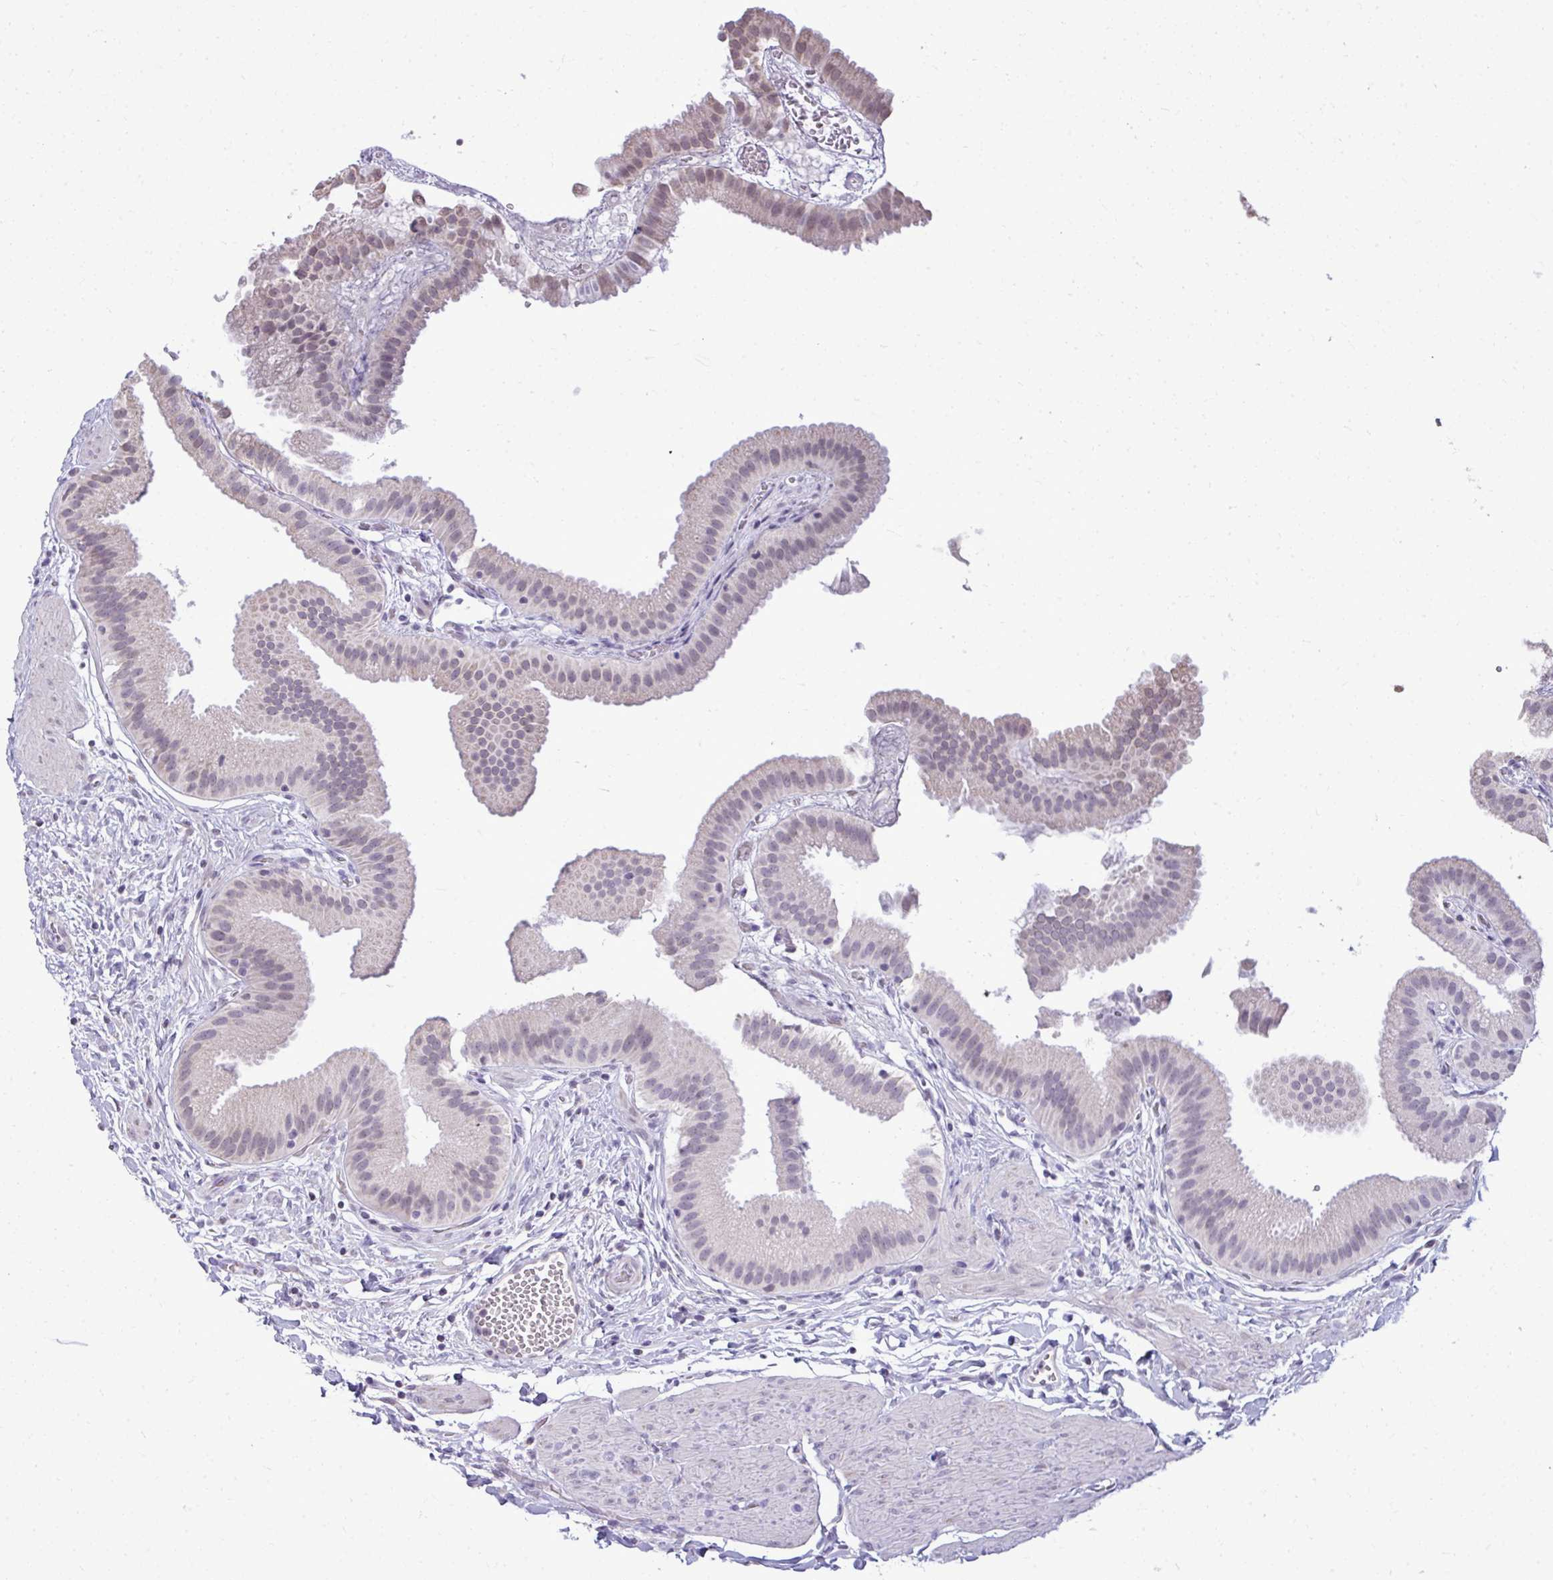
{"staining": {"intensity": "negative", "quantity": "none", "location": "none"}, "tissue": "gallbladder", "cell_type": "Glandular cells", "image_type": "normal", "snomed": [{"axis": "morphology", "description": "Normal tissue, NOS"}, {"axis": "topography", "description": "Gallbladder"}], "caption": "DAB (3,3'-diaminobenzidine) immunohistochemical staining of benign human gallbladder displays no significant staining in glandular cells.", "gene": "NPPA", "patient": {"sex": "female", "age": 63}}